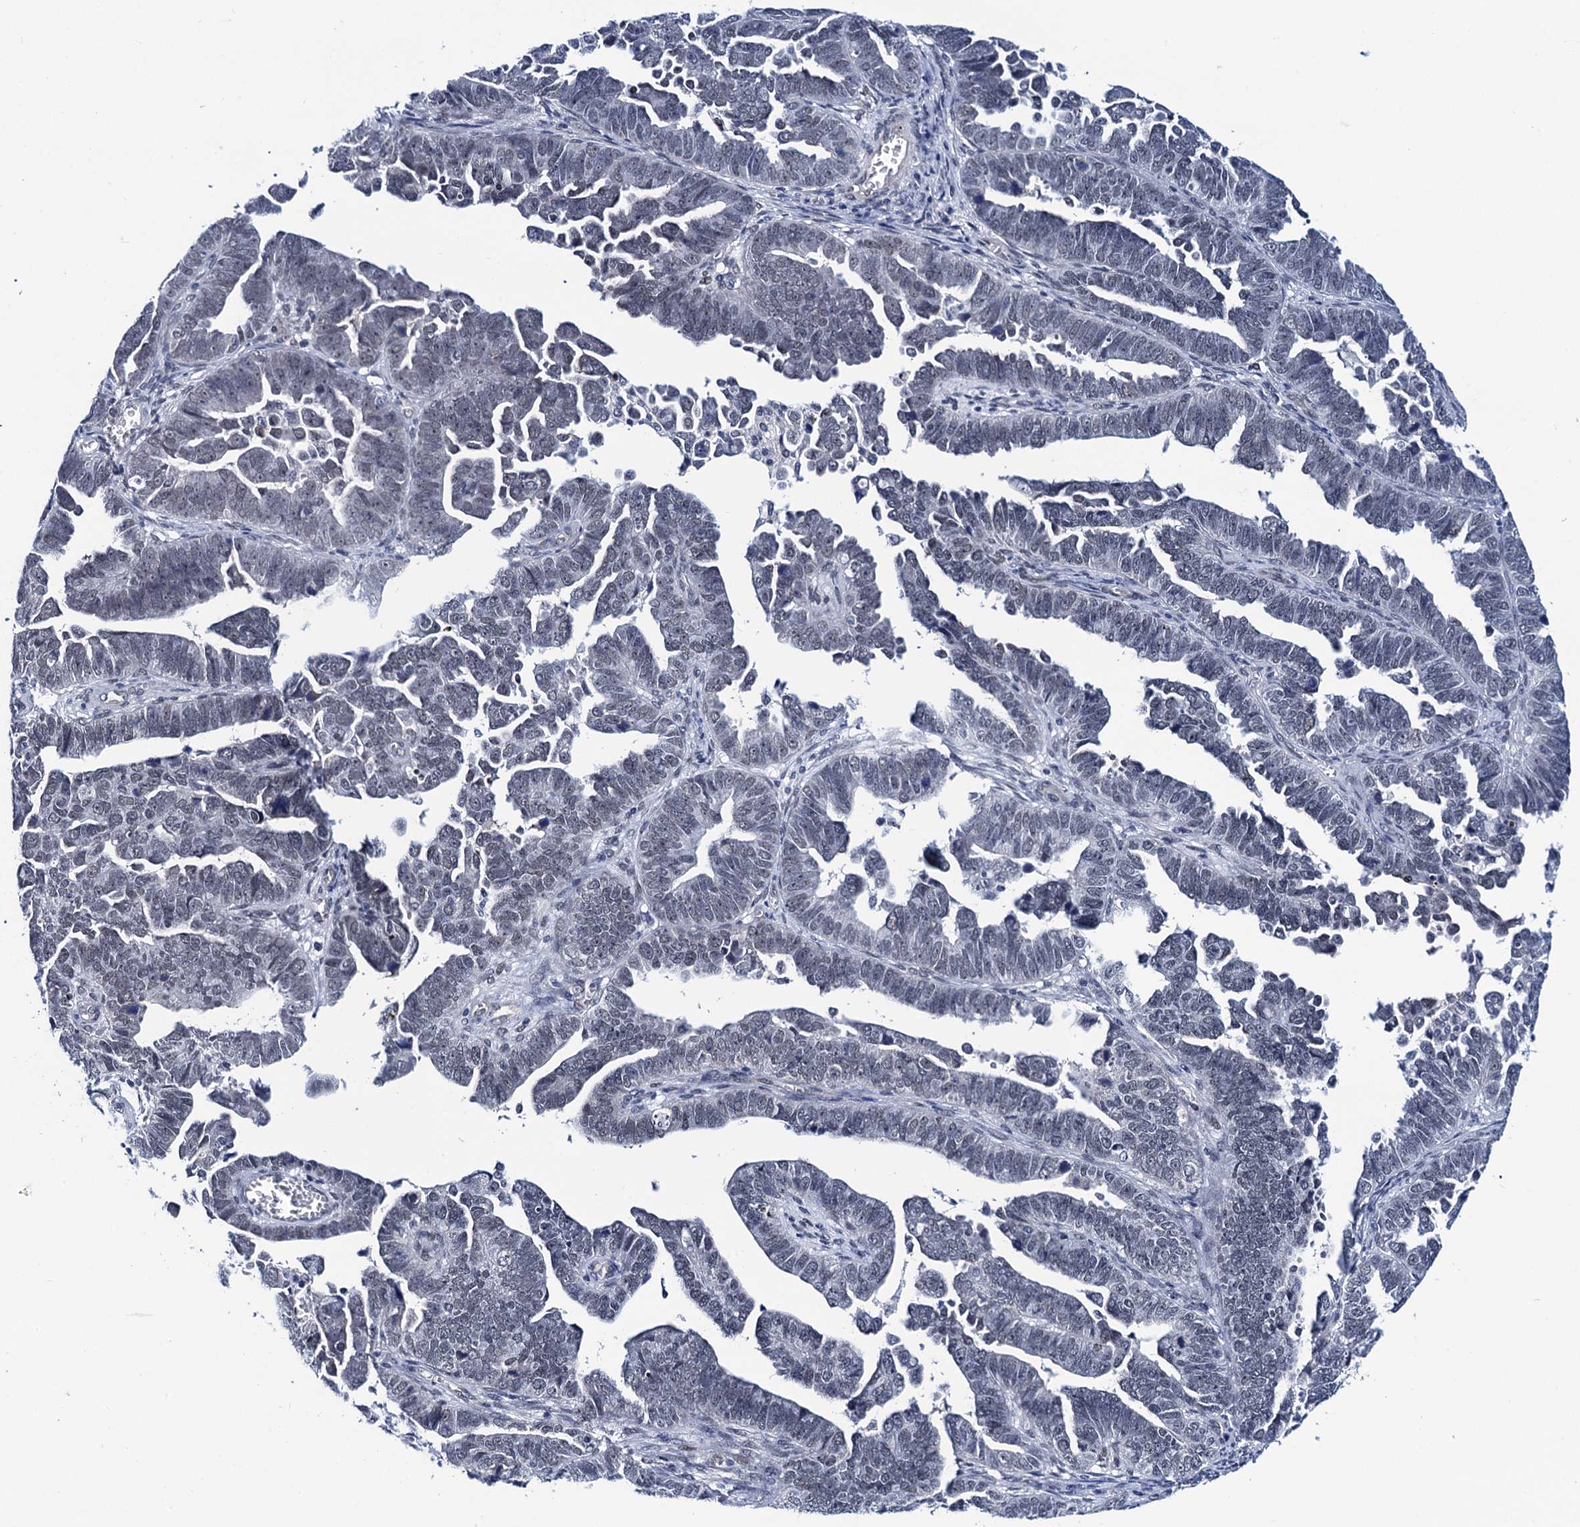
{"staining": {"intensity": "negative", "quantity": "none", "location": "none"}, "tissue": "endometrial cancer", "cell_type": "Tumor cells", "image_type": "cancer", "snomed": [{"axis": "morphology", "description": "Adenocarcinoma, NOS"}, {"axis": "topography", "description": "Endometrium"}], "caption": "There is no significant positivity in tumor cells of adenocarcinoma (endometrial).", "gene": "C16orf87", "patient": {"sex": "female", "age": 75}}